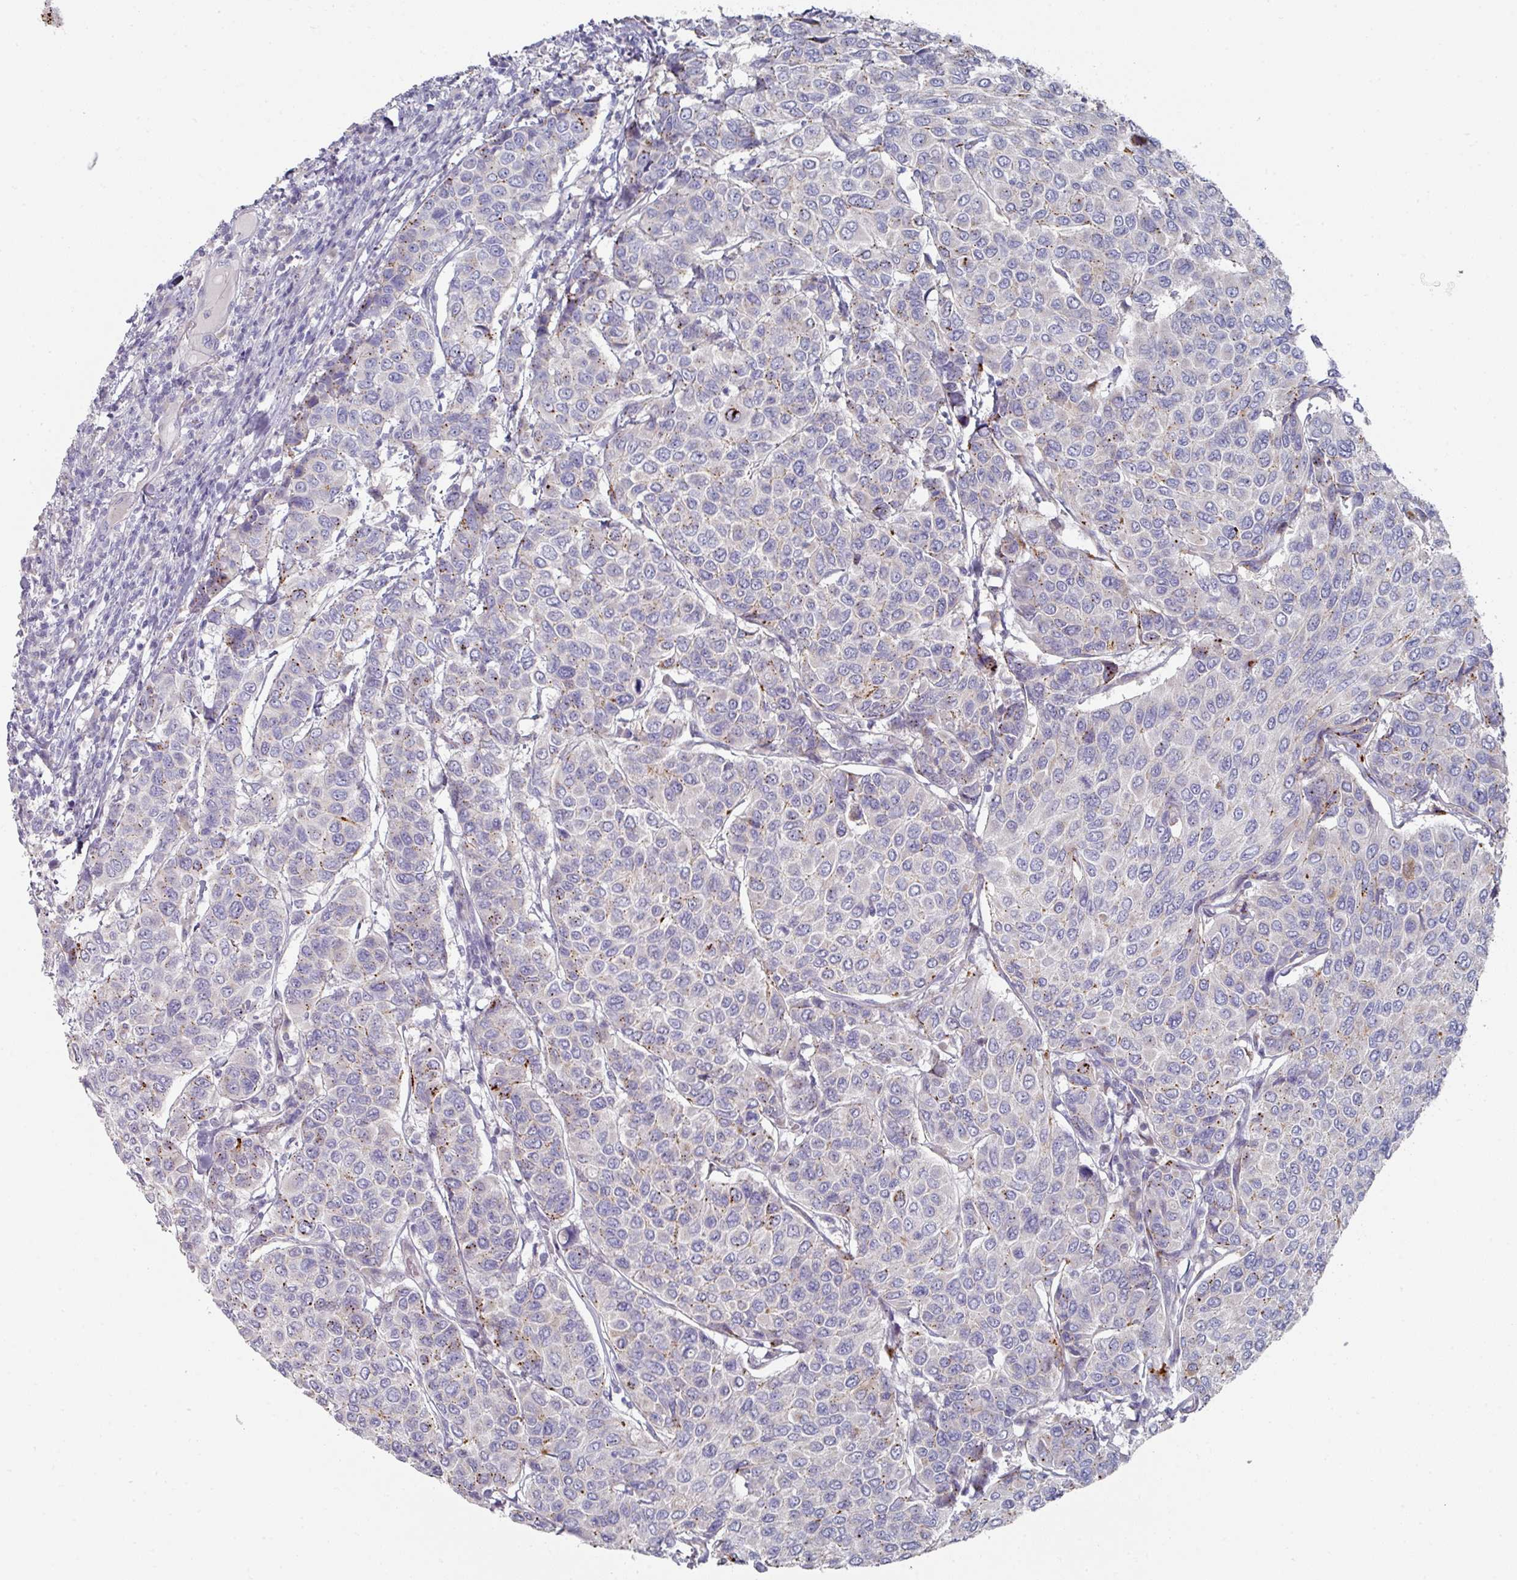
{"staining": {"intensity": "negative", "quantity": "none", "location": "none"}, "tissue": "breast cancer", "cell_type": "Tumor cells", "image_type": "cancer", "snomed": [{"axis": "morphology", "description": "Duct carcinoma"}, {"axis": "topography", "description": "Breast"}], "caption": "Immunohistochemistry photomicrograph of human breast cancer (intraductal carcinoma) stained for a protein (brown), which displays no staining in tumor cells.", "gene": "NT5C1A", "patient": {"sex": "female", "age": 55}}